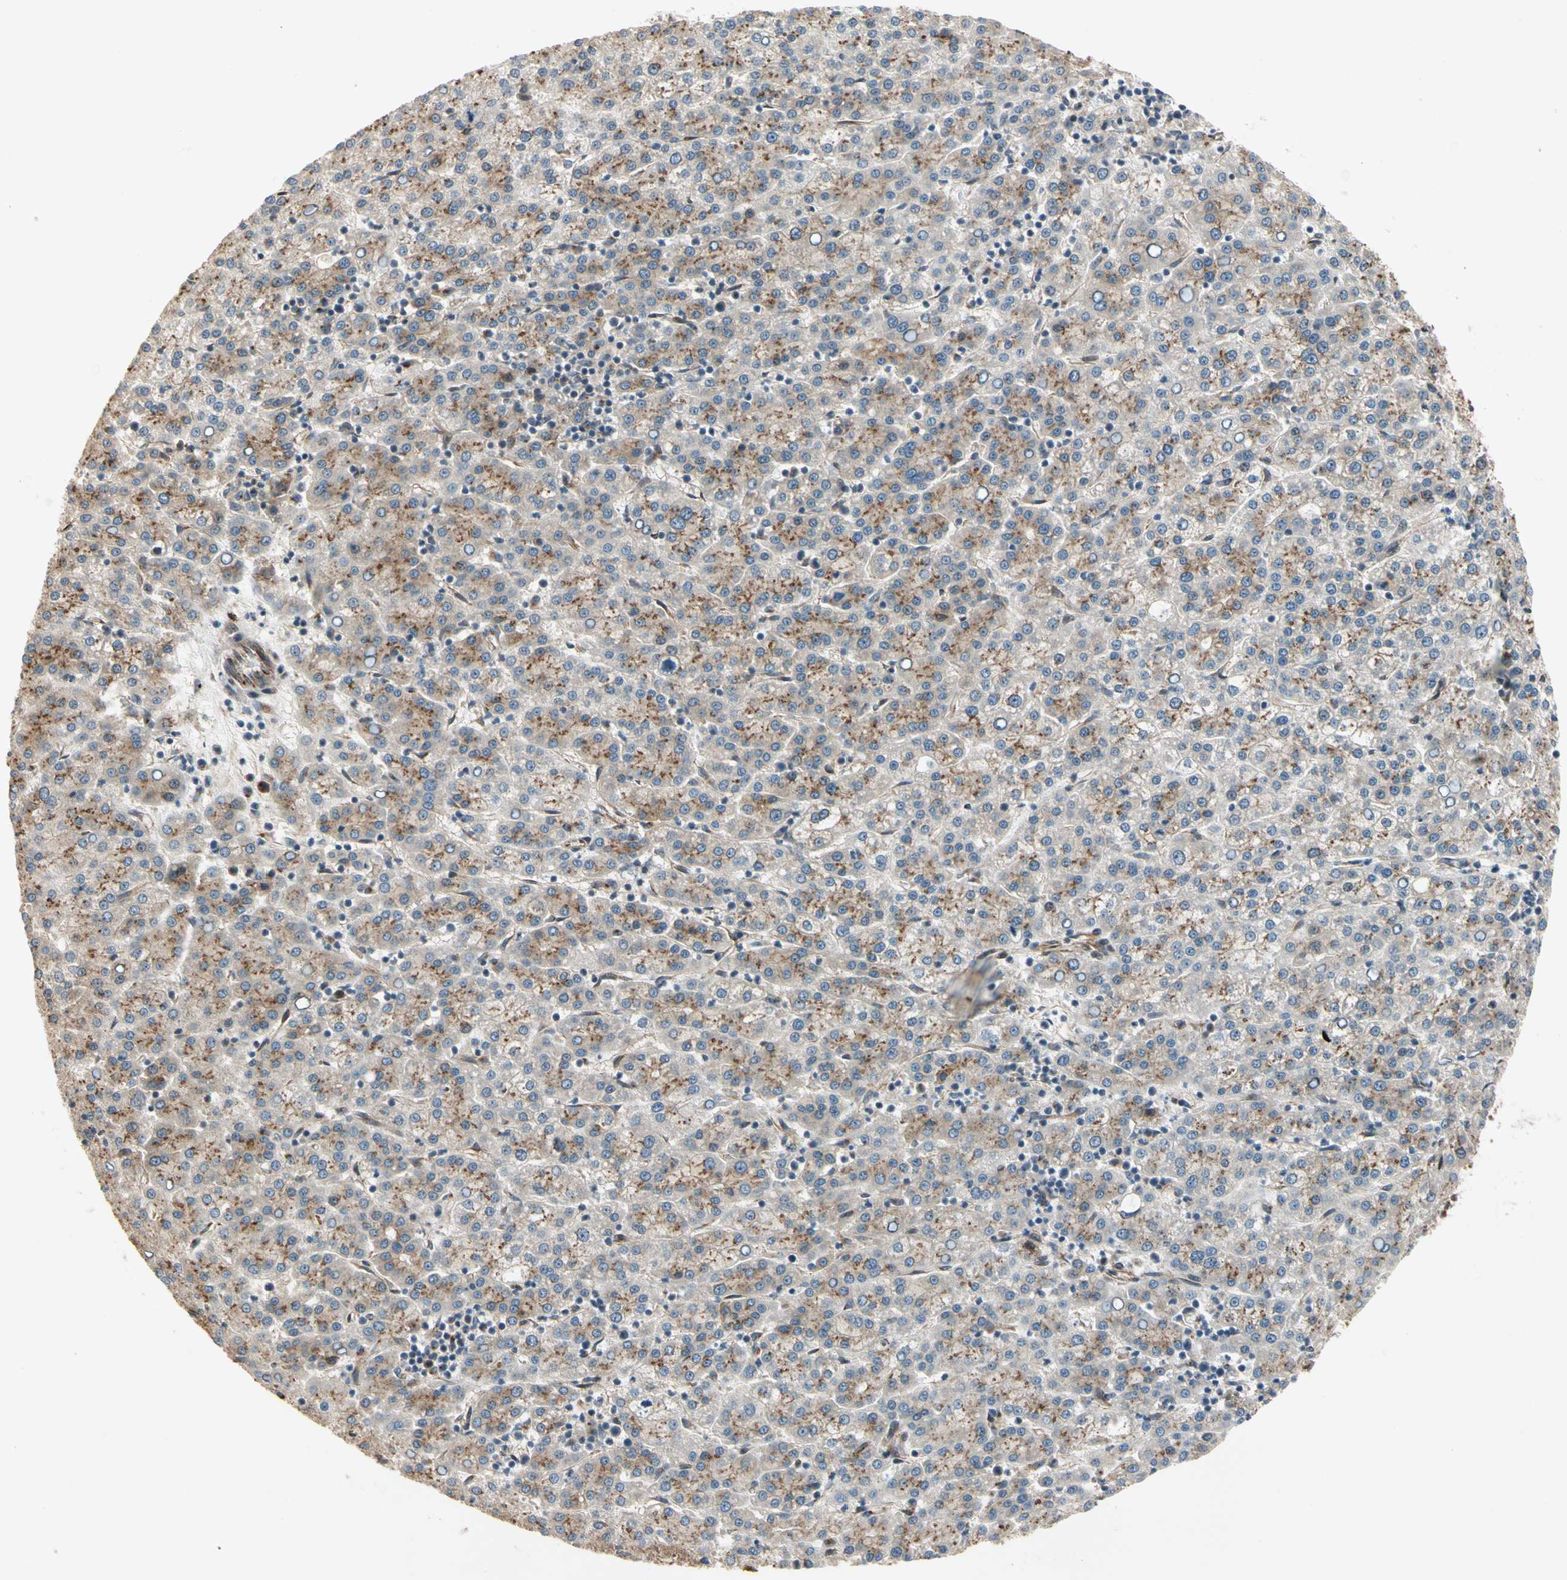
{"staining": {"intensity": "moderate", "quantity": ">75%", "location": "cytoplasmic/membranous"}, "tissue": "liver cancer", "cell_type": "Tumor cells", "image_type": "cancer", "snomed": [{"axis": "morphology", "description": "Carcinoma, Hepatocellular, NOS"}, {"axis": "topography", "description": "Liver"}], "caption": "Immunohistochemical staining of hepatocellular carcinoma (liver) demonstrates moderate cytoplasmic/membranous protein staining in about >75% of tumor cells.", "gene": "ROCK2", "patient": {"sex": "female", "age": 58}}